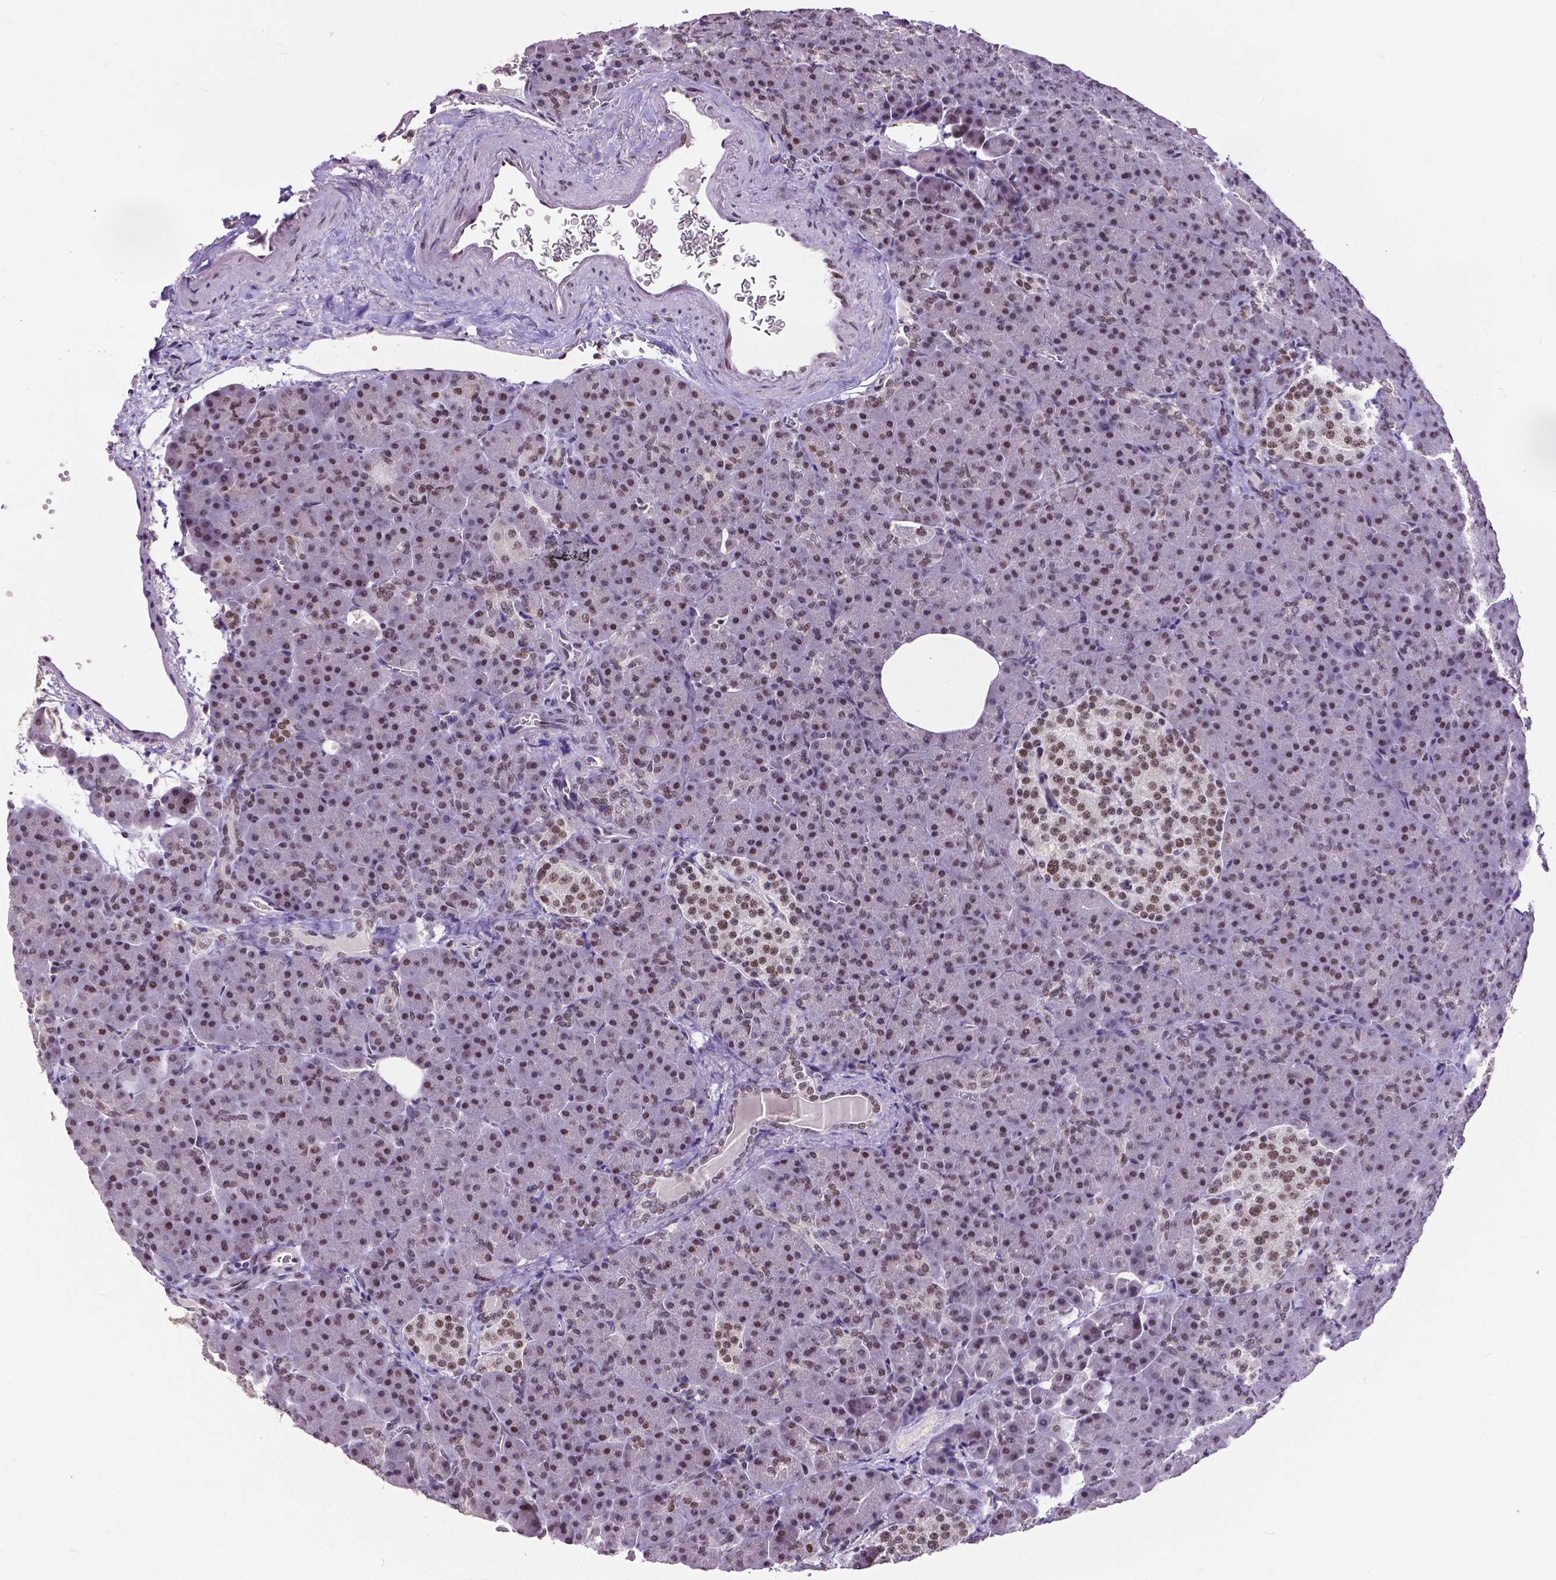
{"staining": {"intensity": "strong", "quantity": "25%-75%", "location": "nuclear"}, "tissue": "pancreas", "cell_type": "Exocrine glandular cells", "image_type": "normal", "snomed": [{"axis": "morphology", "description": "Normal tissue, NOS"}, {"axis": "topography", "description": "Pancreas"}], "caption": "About 25%-75% of exocrine glandular cells in benign pancreas reveal strong nuclear protein staining as visualized by brown immunohistochemical staining.", "gene": "ATRX", "patient": {"sex": "female", "age": 74}}